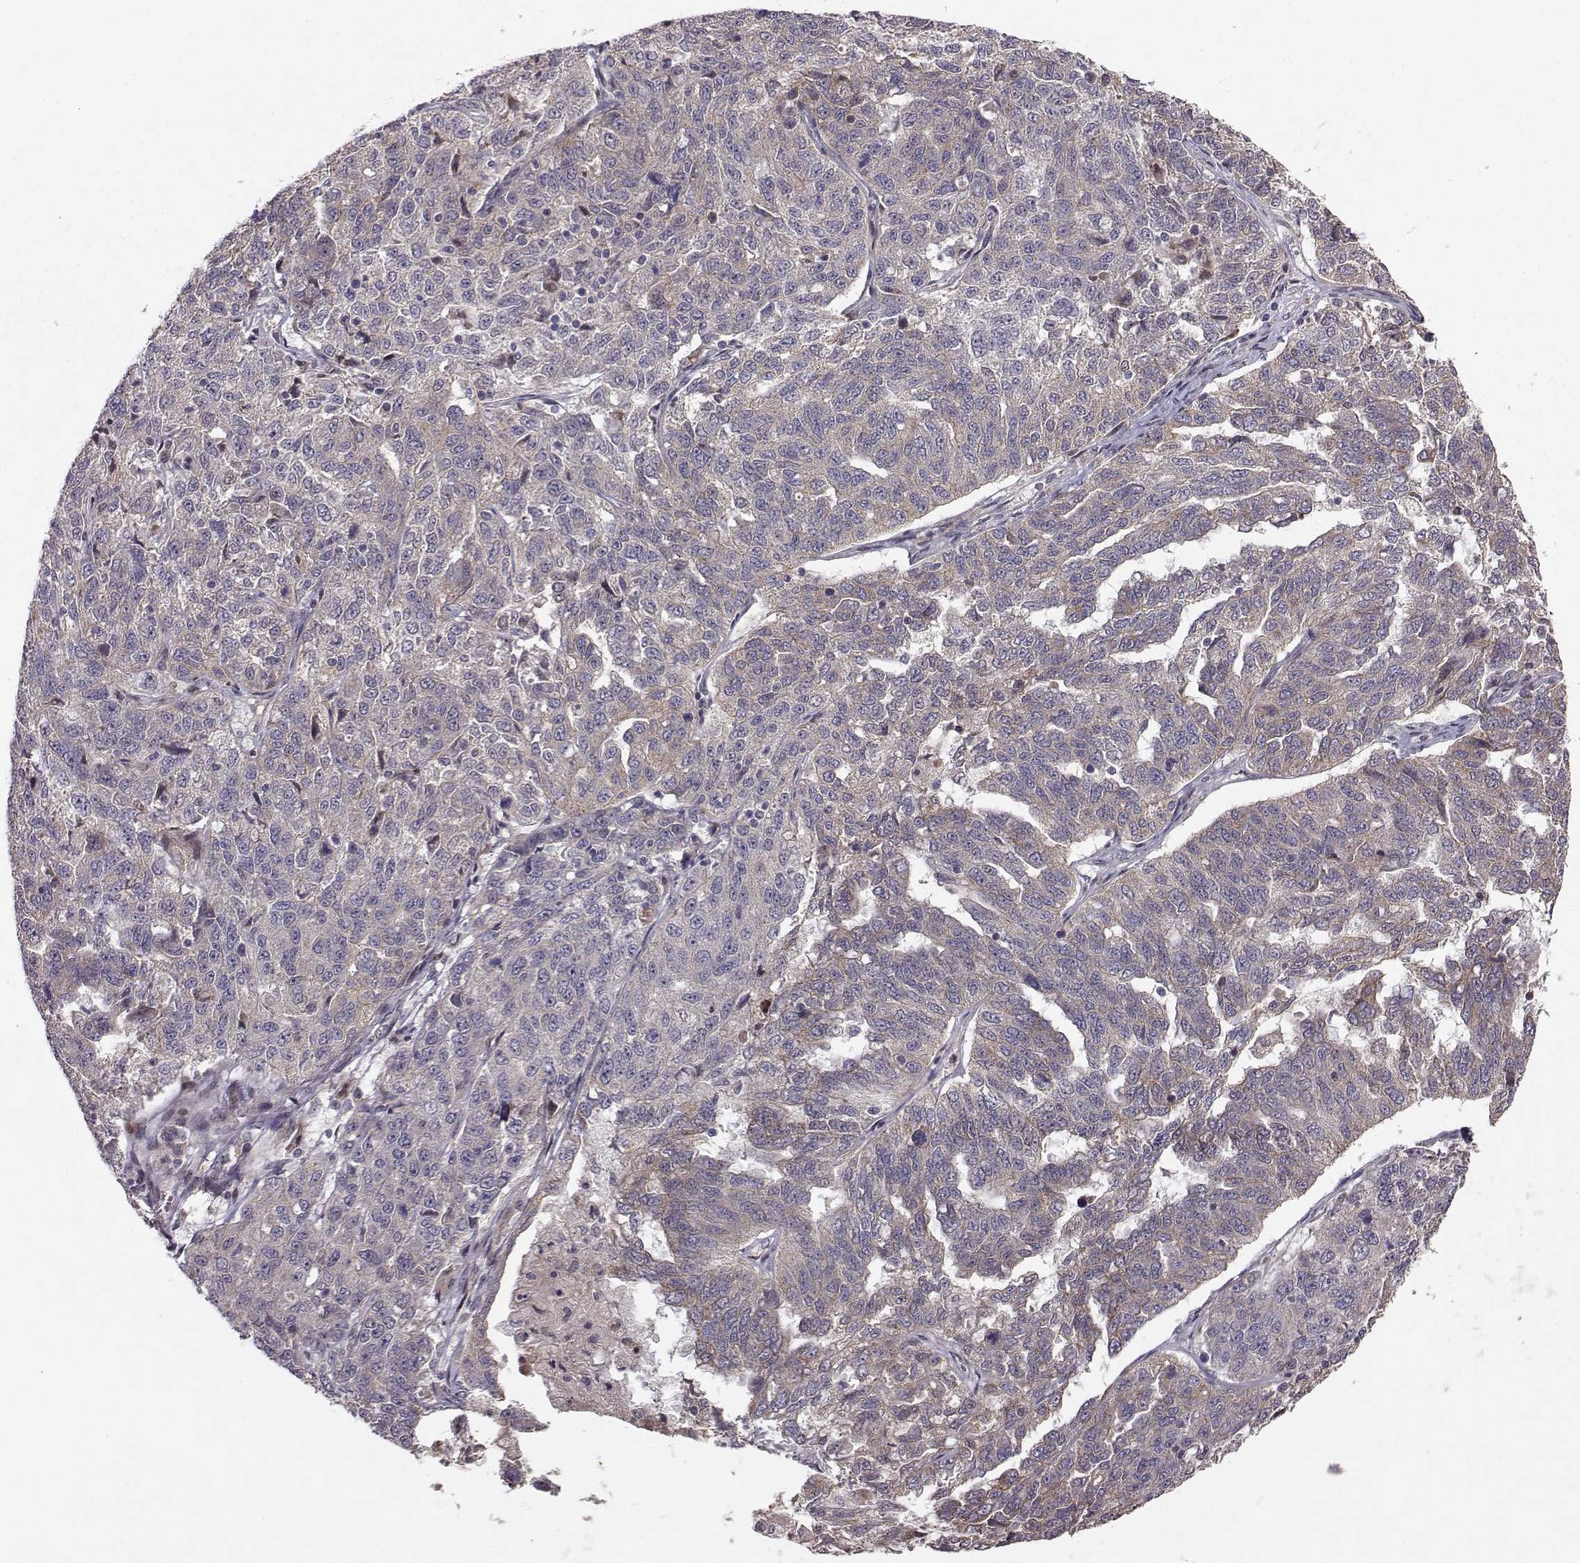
{"staining": {"intensity": "weak", "quantity": "25%-75%", "location": "cytoplasmic/membranous"}, "tissue": "ovarian cancer", "cell_type": "Tumor cells", "image_type": "cancer", "snomed": [{"axis": "morphology", "description": "Cystadenocarcinoma, serous, NOS"}, {"axis": "topography", "description": "Ovary"}], "caption": "The image displays staining of ovarian cancer, revealing weak cytoplasmic/membranous protein positivity (brown color) within tumor cells. The protein is stained brown, and the nuclei are stained in blue (DAB (3,3'-diaminobenzidine) IHC with brightfield microscopy, high magnification).", "gene": "APC", "patient": {"sex": "female", "age": 71}}